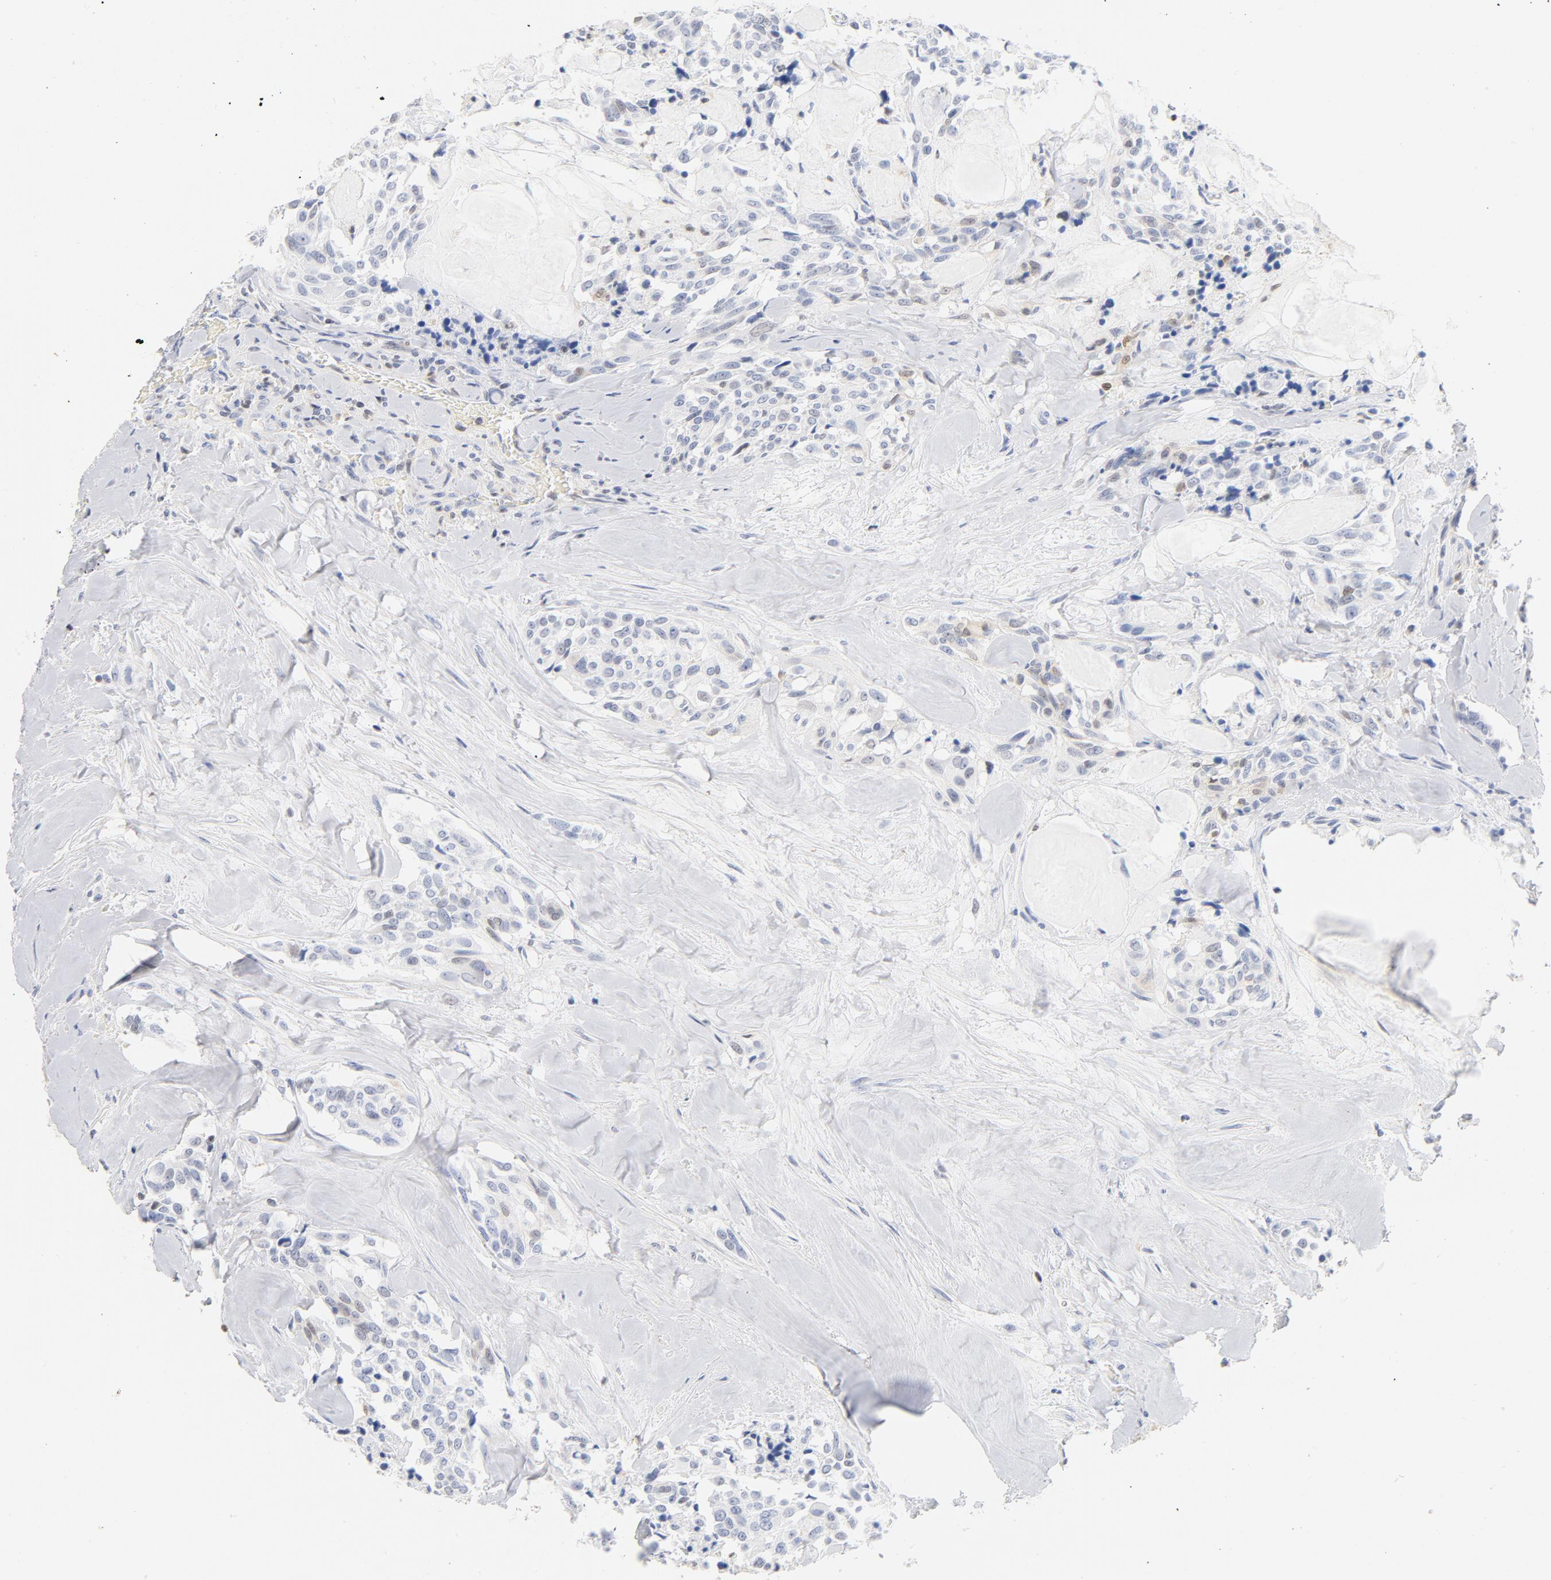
{"staining": {"intensity": "weak", "quantity": "<25%", "location": "nuclear"}, "tissue": "thyroid cancer", "cell_type": "Tumor cells", "image_type": "cancer", "snomed": [{"axis": "morphology", "description": "Carcinoma, NOS"}, {"axis": "morphology", "description": "Carcinoid, malignant, NOS"}, {"axis": "topography", "description": "Thyroid gland"}], "caption": "The photomicrograph demonstrates no significant expression in tumor cells of malignant carcinoid (thyroid).", "gene": "CDKN1B", "patient": {"sex": "male", "age": 33}}